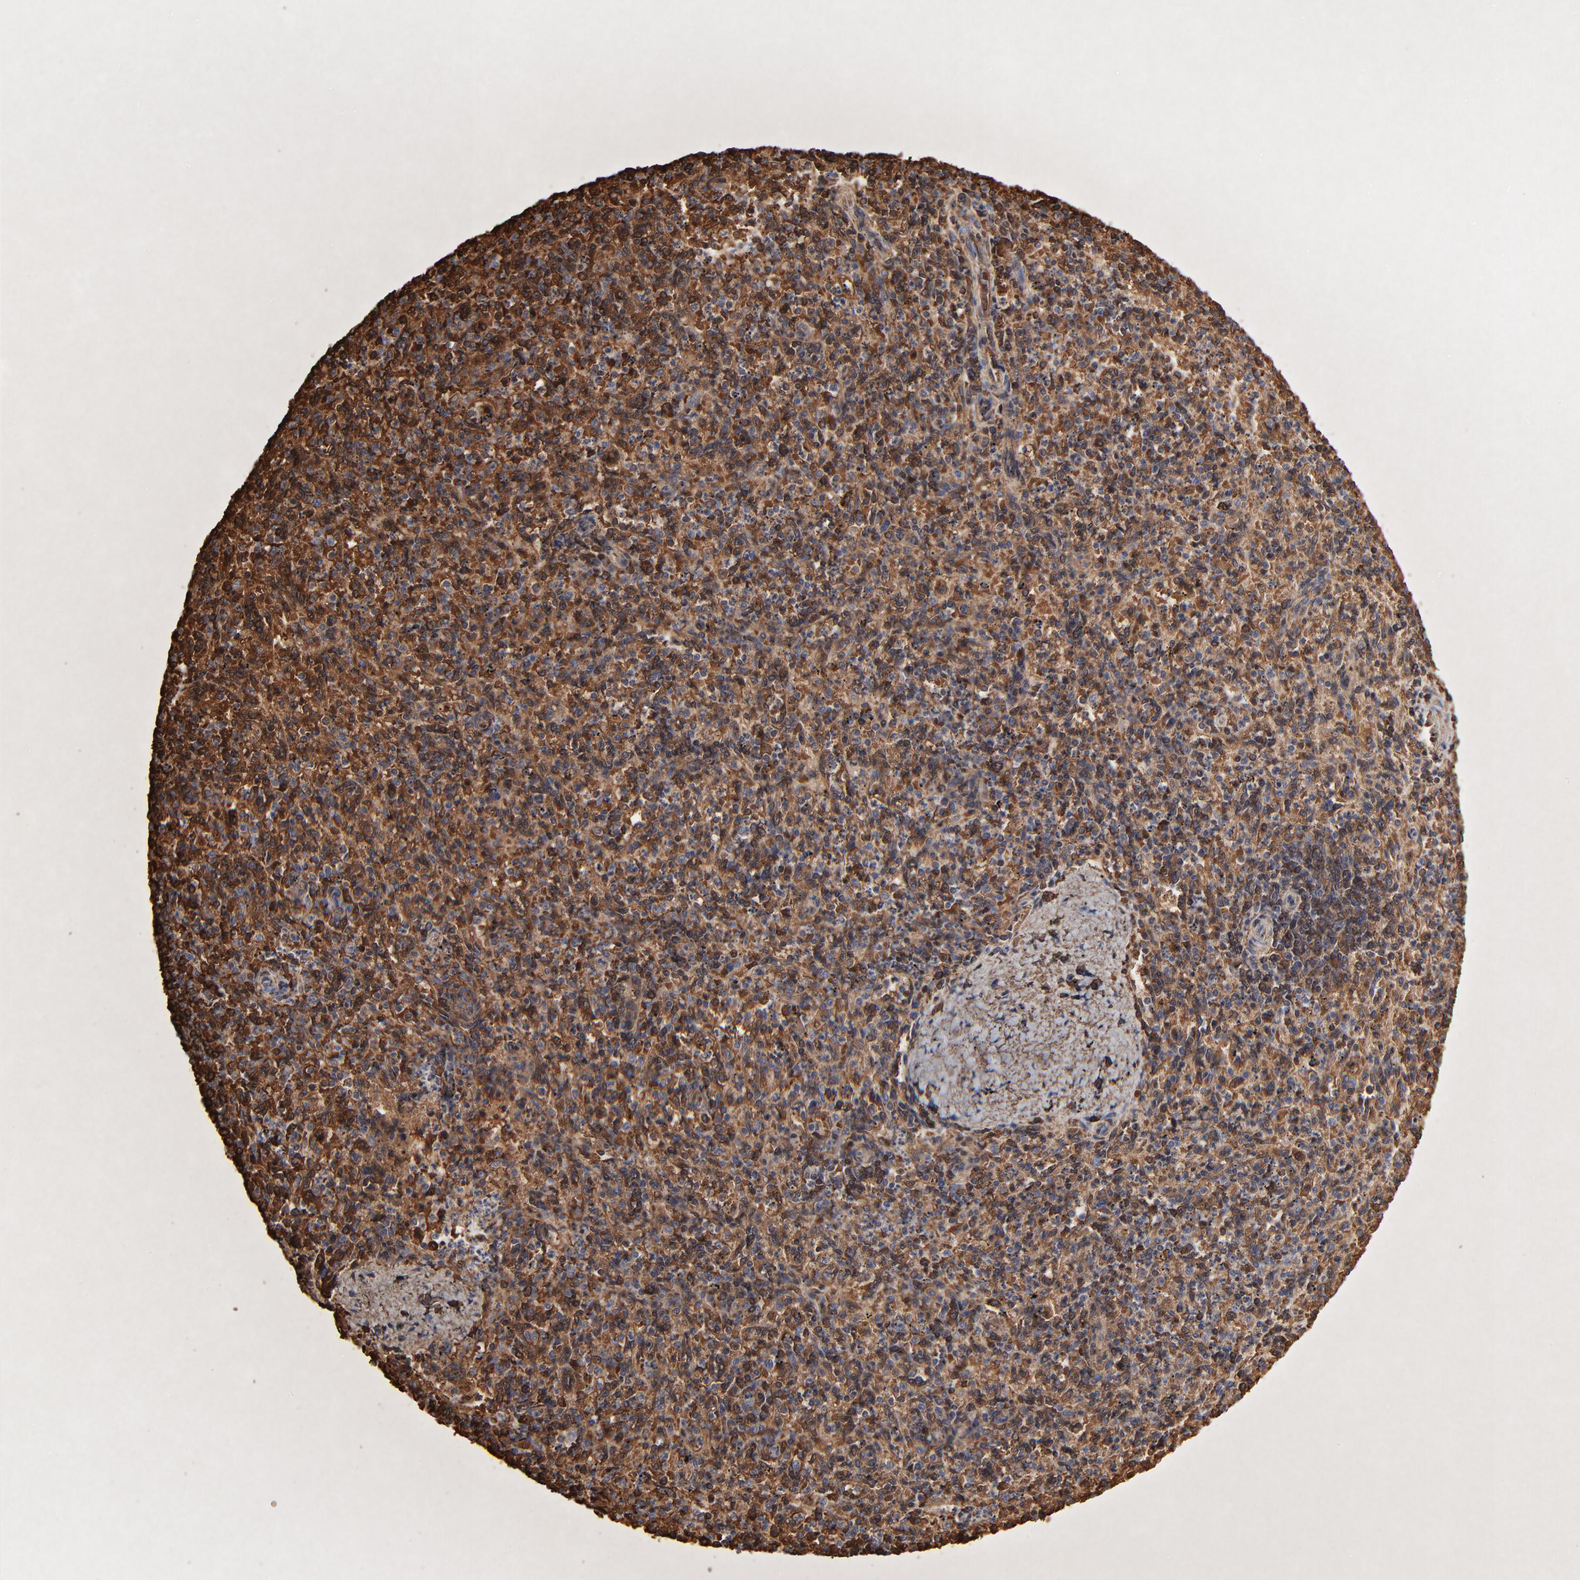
{"staining": {"intensity": "moderate", "quantity": "25%-75%", "location": "cytoplasmic/membranous"}, "tissue": "spleen", "cell_type": "Cells in red pulp", "image_type": "normal", "snomed": [{"axis": "morphology", "description": "Normal tissue, NOS"}, {"axis": "topography", "description": "Spleen"}], "caption": "Immunohistochemistry (IHC) staining of unremarkable spleen, which exhibits medium levels of moderate cytoplasmic/membranous positivity in approximately 25%-75% of cells in red pulp indicating moderate cytoplasmic/membranous protein expression. The staining was performed using DAB (brown) for protein detection and nuclei were counterstained in hematoxylin (blue).", "gene": "PAG1", "patient": {"sex": "male", "age": 72}}